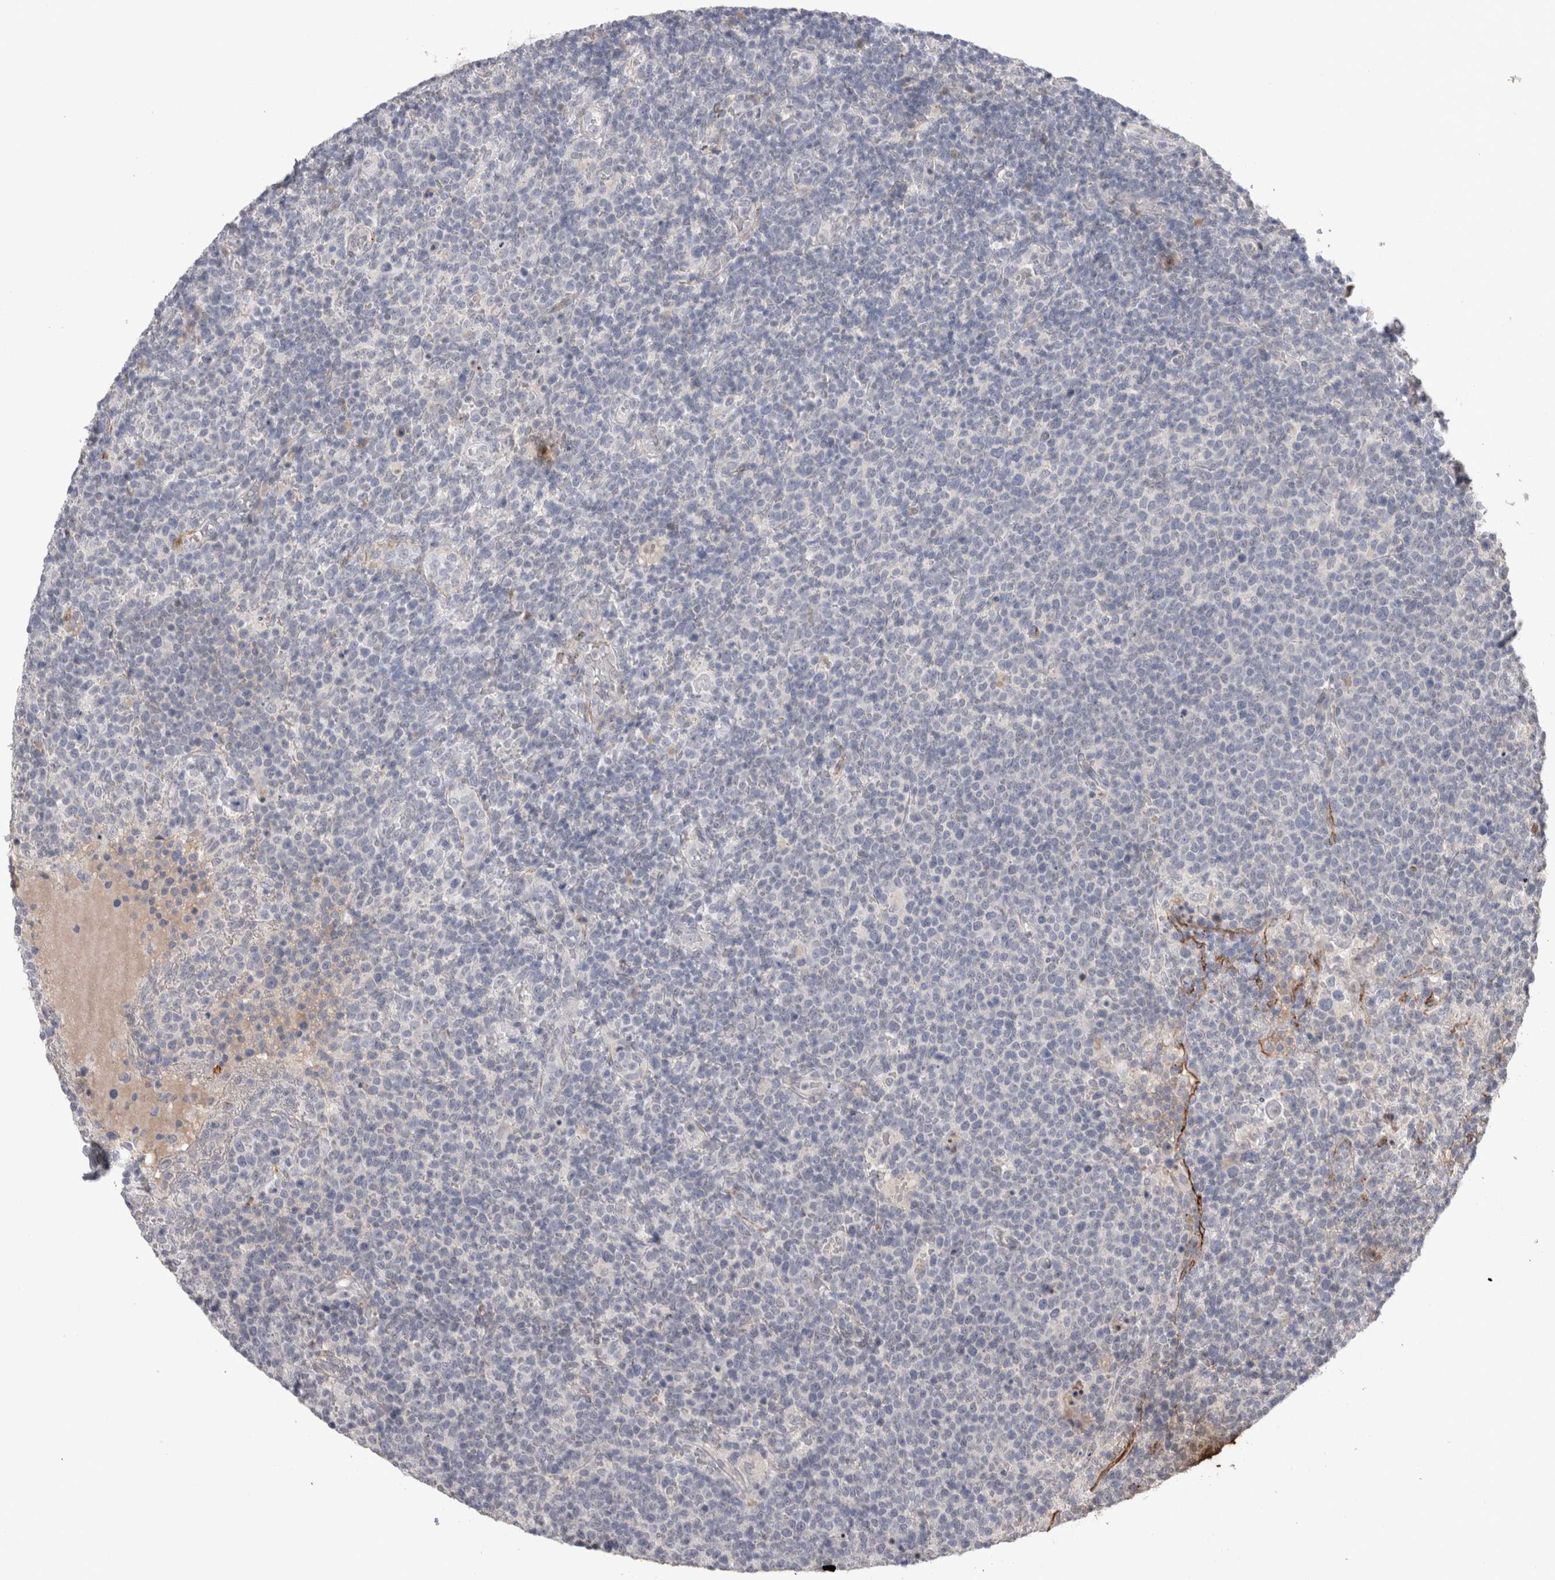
{"staining": {"intensity": "negative", "quantity": "none", "location": "none"}, "tissue": "lymphoma", "cell_type": "Tumor cells", "image_type": "cancer", "snomed": [{"axis": "morphology", "description": "Malignant lymphoma, non-Hodgkin's type, High grade"}, {"axis": "topography", "description": "Lymph node"}], "caption": "Lymphoma stained for a protein using immunohistochemistry (IHC) exhibits no positivity tumor cells.", "gene": "CDH13", "patient": {"sex": "male", "age": 61}}